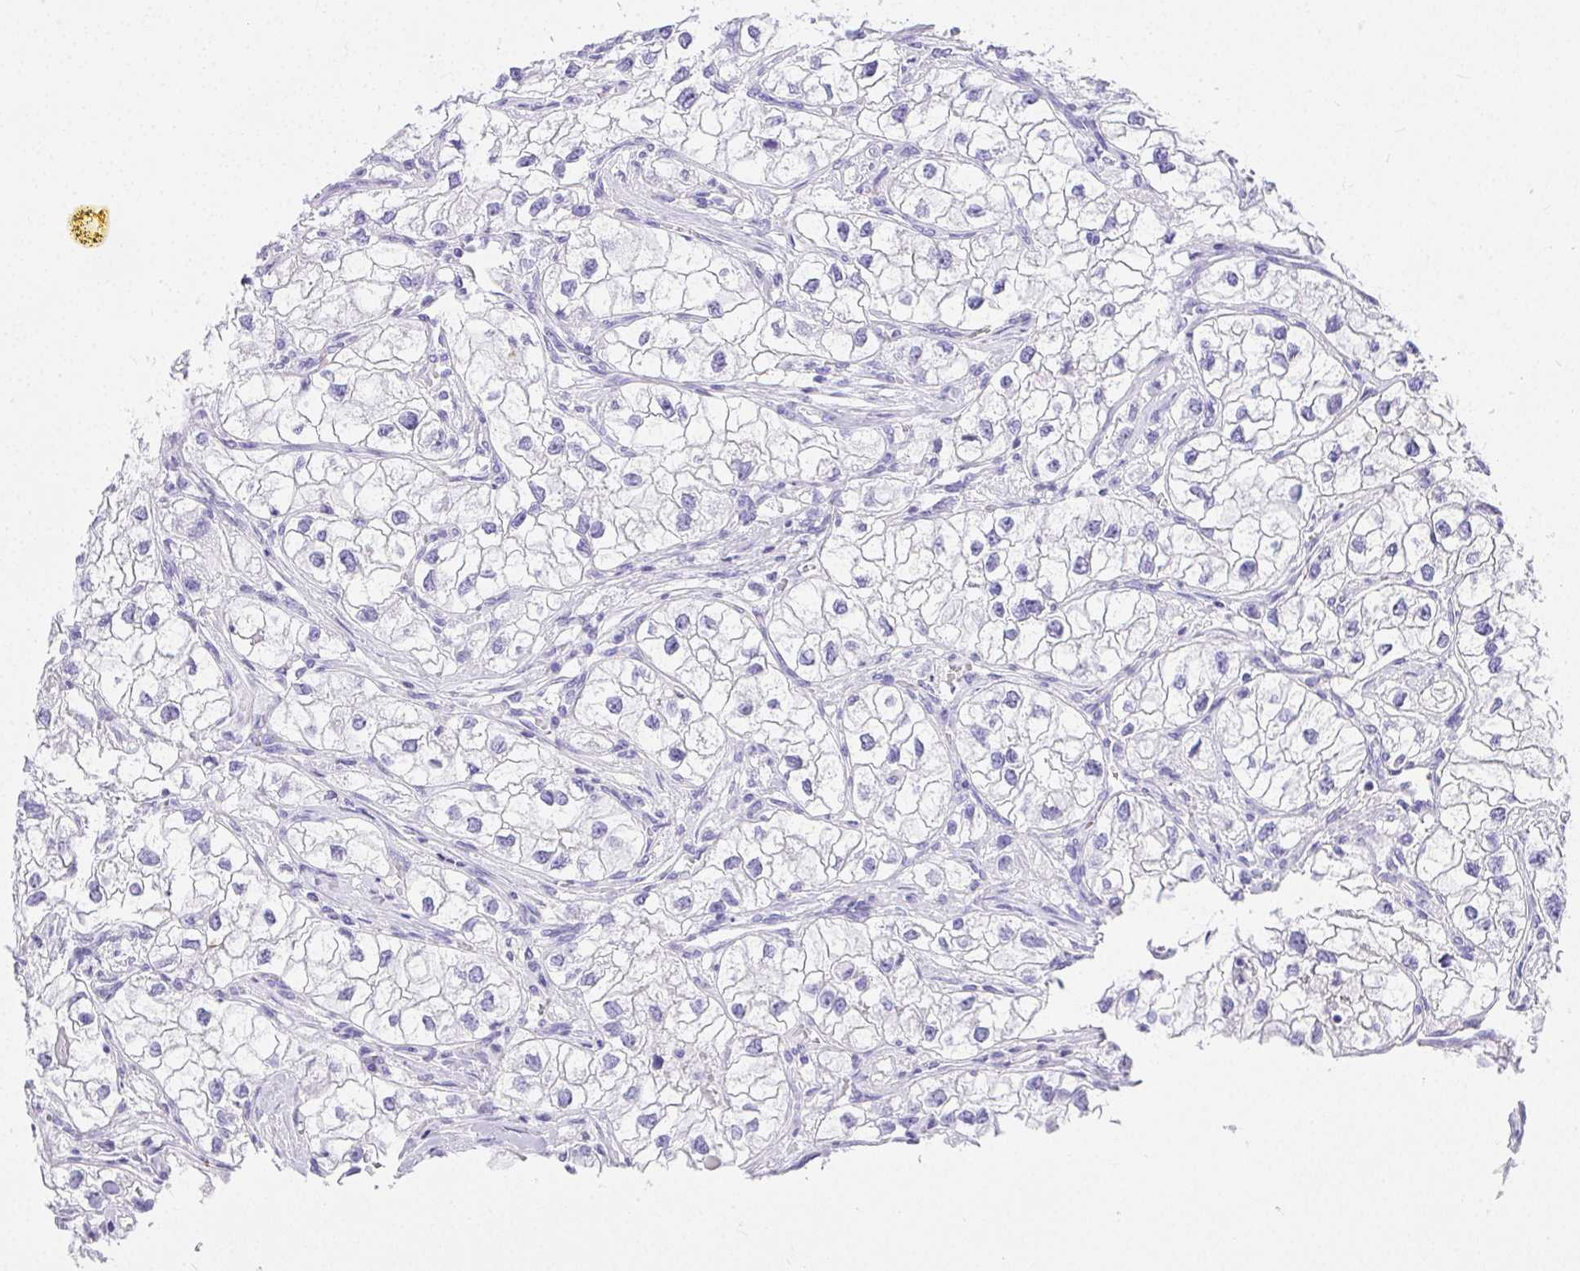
{"staining": {"intensity": "negative", "quantity": "none", "location": "none"}, "tissue": "renal cancer", "cell_type": "Tumor cells", "image_type": "cancer", "snomed": [{"axis": "morphology", "description": "Adenocarcinoma, NOS"}, {"axis": "topography", "description": "Kidney"}], "caption": "DAB immunohistochemical staining of renal cancer displays no significant expression in tumor cells. (Stains: DAB (3,3'-diaminobenzidine) immunohistochemistry with hematoxylin counter stain, Microscopy: brightfield microscopy at high magnification).", "gene": "AVIL", "patient": {"sex": "male", "age": 59}}